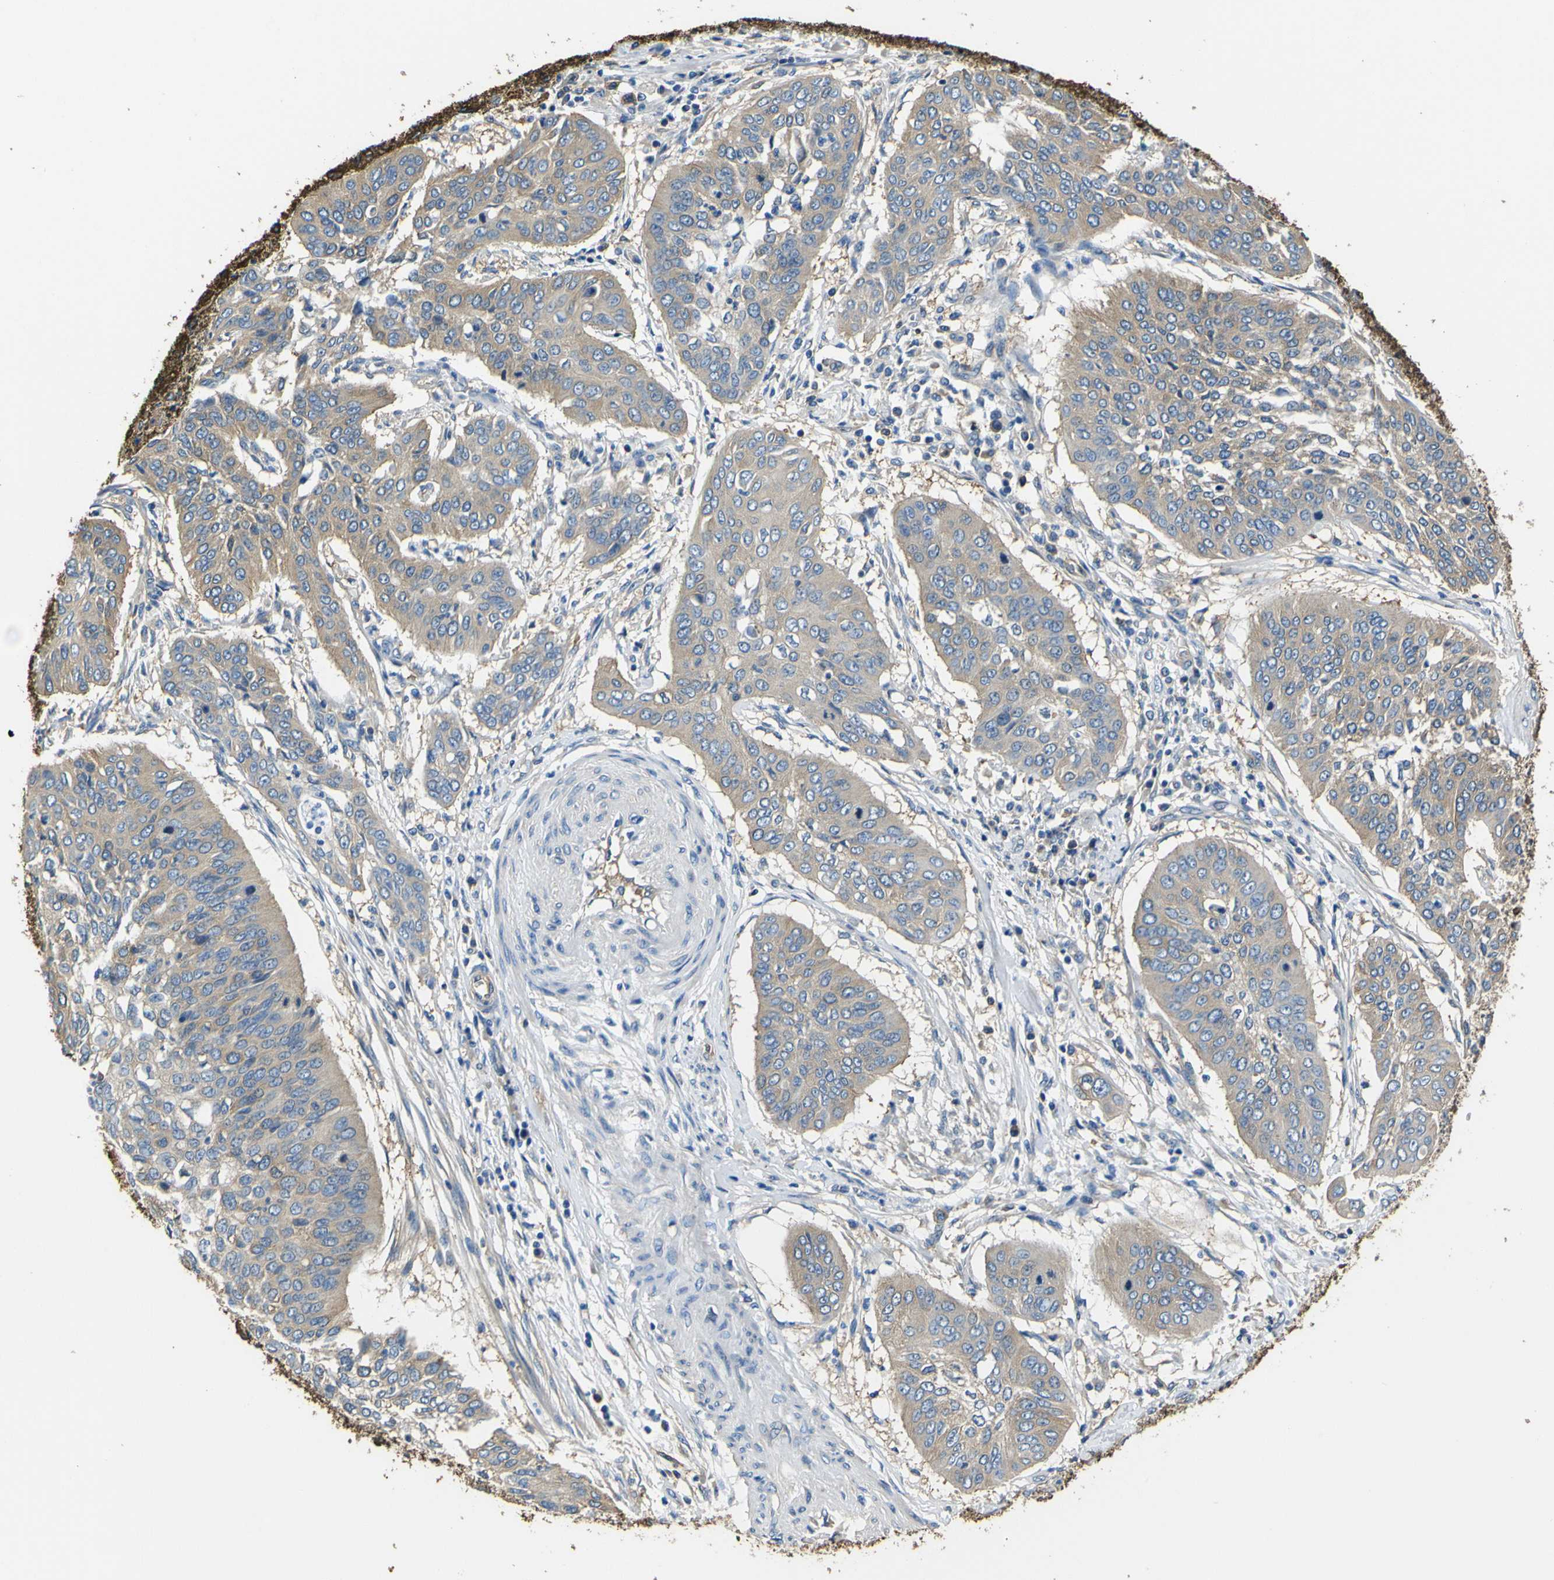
{"staining": {"intensity": "weak", "quantity": ">75%", "location": "cytoplasmic/membranous"}, "tissue": "cervical cancer", "cell_type": "Tumor cells", "image_type": "cancer", "snomed": [{"axis": "morphology", "description": "Normal tissue, NOS"}, {"axis": "morphology", "description": "Squamous cell carcinoma, NOS"}, {"axis": "topography", "description": "Cervix"}], "caption": "Weak cytoplasmic/membranous staining for a protein is appreciated in approximately >75% of tumor cells of cervical cancer using IHC.", "gene": "TUBB", "patient": {"sex": "female", "age": 39}}